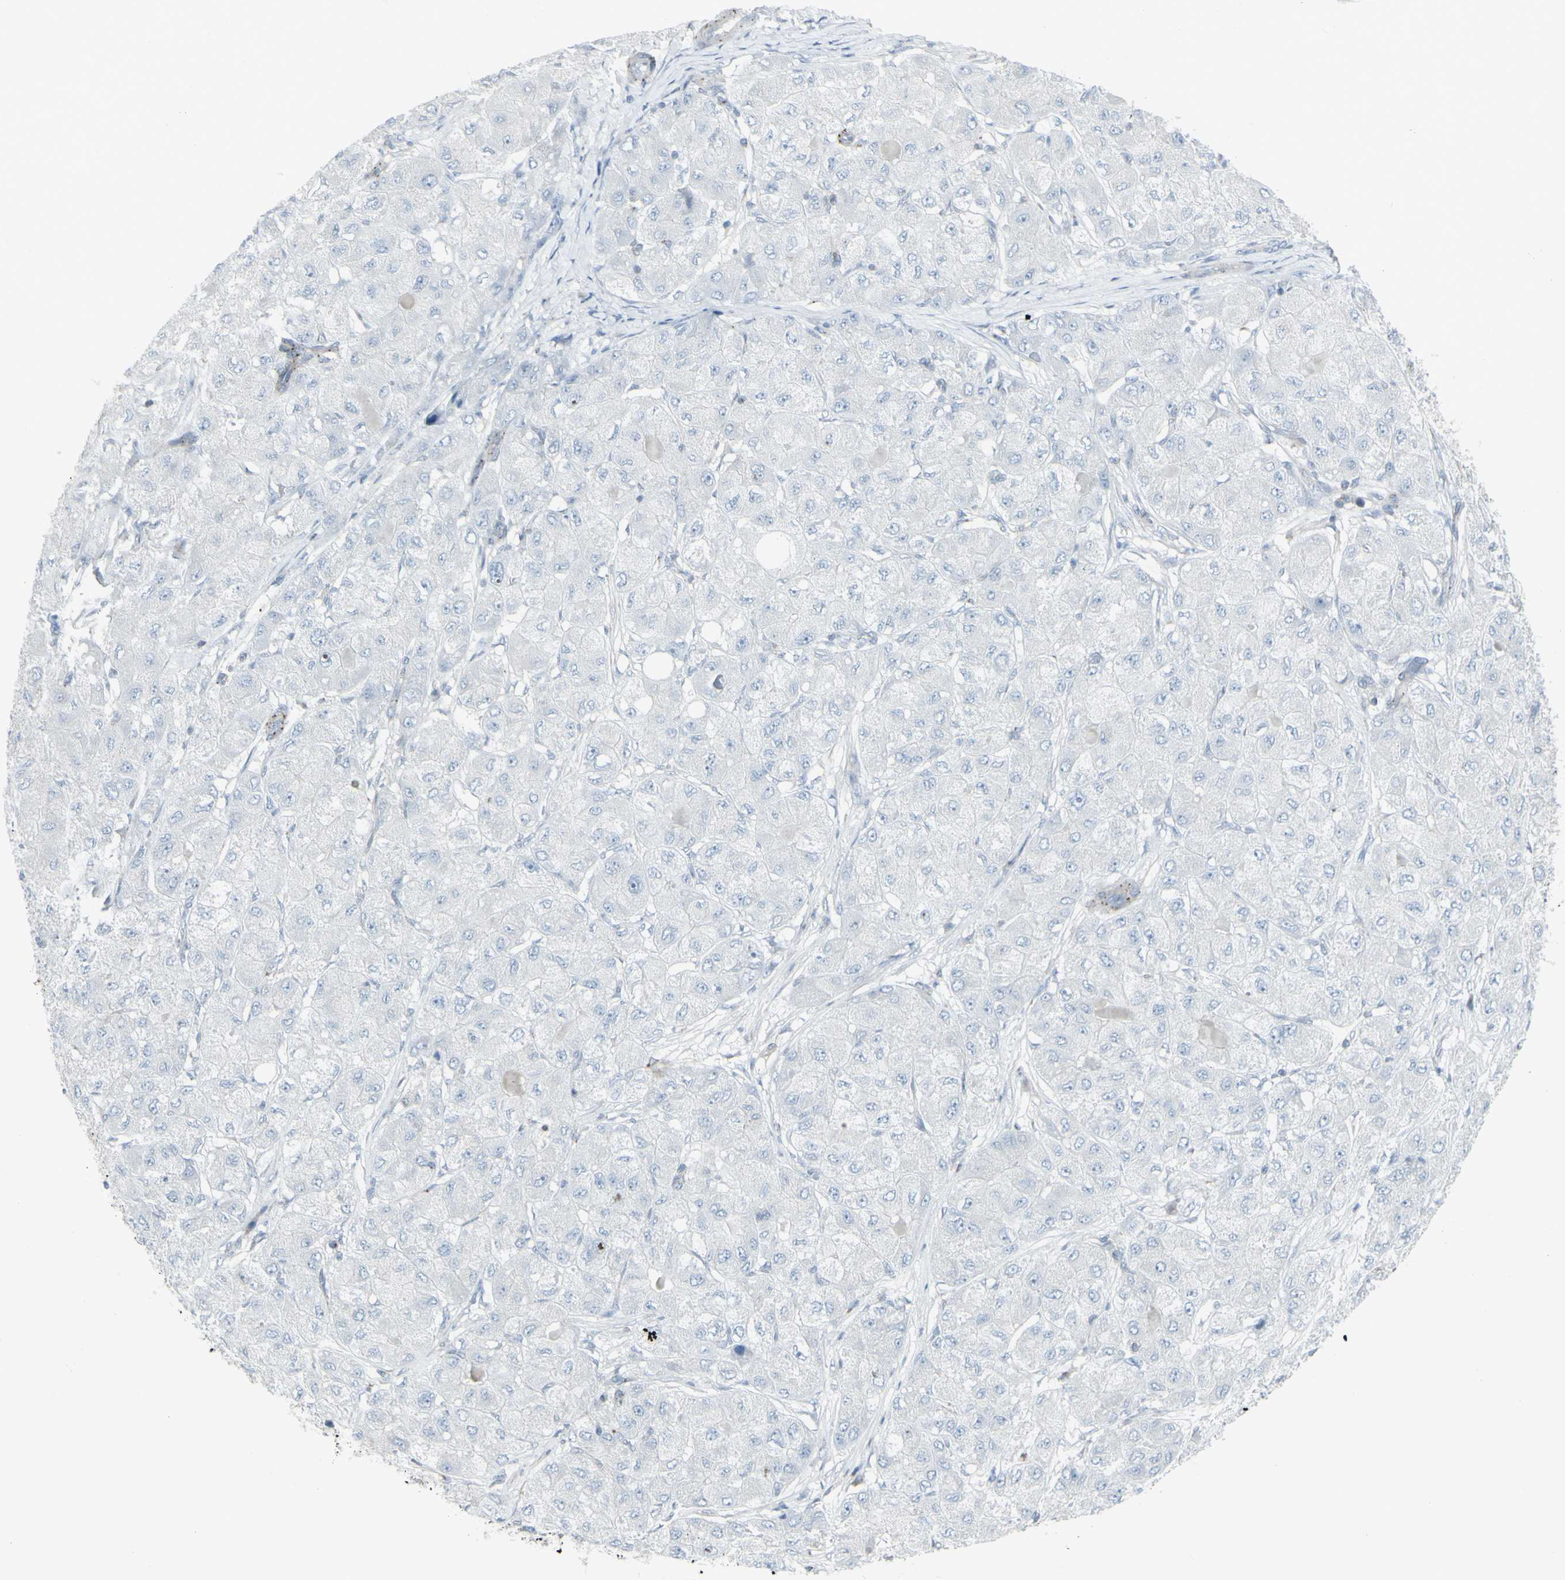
{"staining": {"intensity": "negative", "quantity": "none", "location": "none"}, "tissue": "liver cancer", "cell_type": "Tumor cells", "image_type": "cancer", "snomed": [{"axis": "morphology", "description": "Carcinoma, Hepatocellular, NOS"}, {"axis": "topography", "description": "Liver"}], "caption": "Immunohistochemistry micrograph of hepatocellular carcinoma (liver) stained for a protein (brown), which displays no staining in tumor cells.", "gene": "GALNT6", "patient": {"sex": "male", "age": 80}}